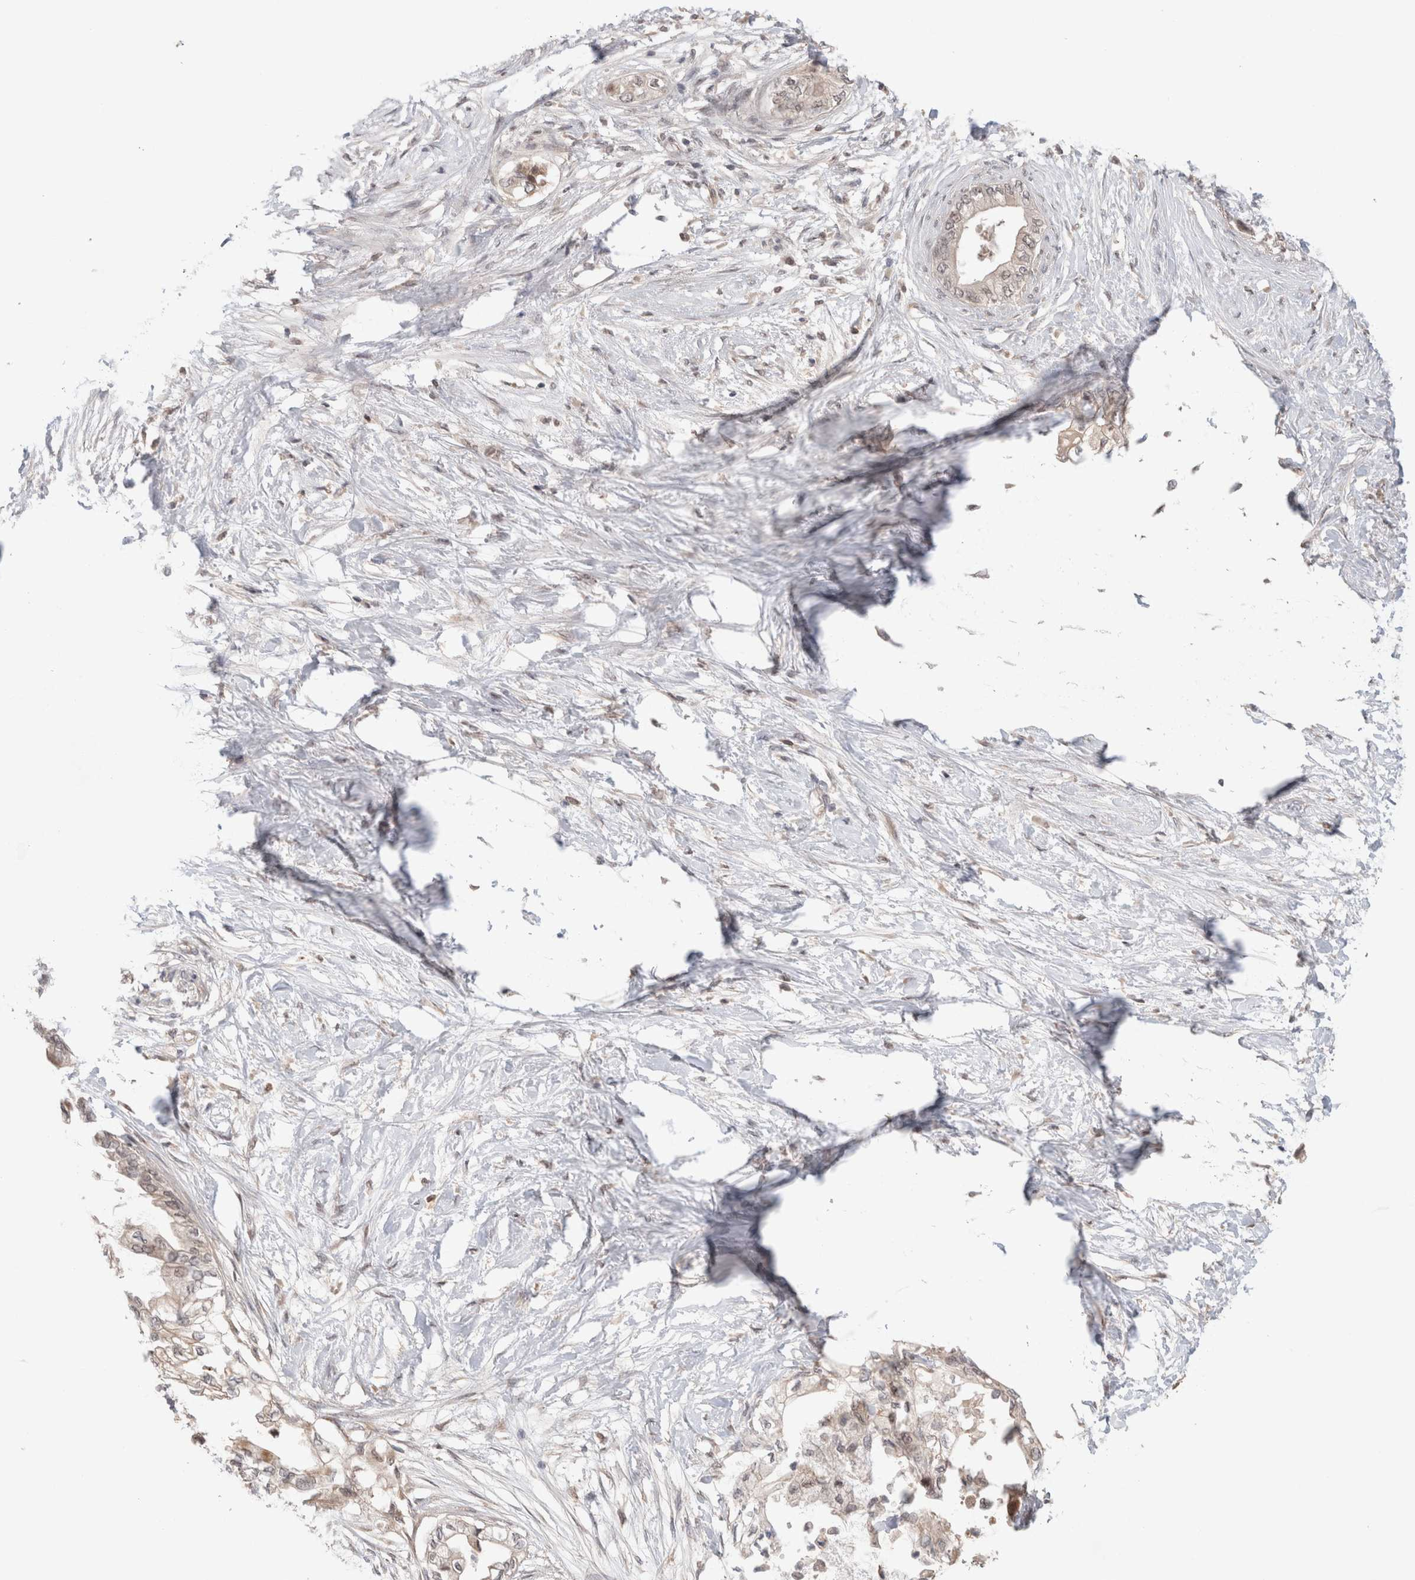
{"staining": {"intensity": "weak", "quantity": "25%-75%", "location": "cytoplasmic/membranous,nuclear"}, "tissue": "pancreatic cancer", "cell_type": "Tumor cells", "image_type": "cancer", "snomed": [{"axis": "morphology", "description": "Normal tissue, NOS"}, {"axis": "morphology", "description": "Adenocarcinoma, NOS"}, {"axis": "topography", "description": "Pancreas"}, {"axis": "topography", "description": "Duodenum"}], "caption": "The histopathology image shows a brown stain indicating the presence of a protein in the cytoplasmic/membranous and nuclear of tumor cells in adenocarcinoma (pancreatic).", "gene": "SYDE2", "patient": {"sex": "female", "age": 60}}